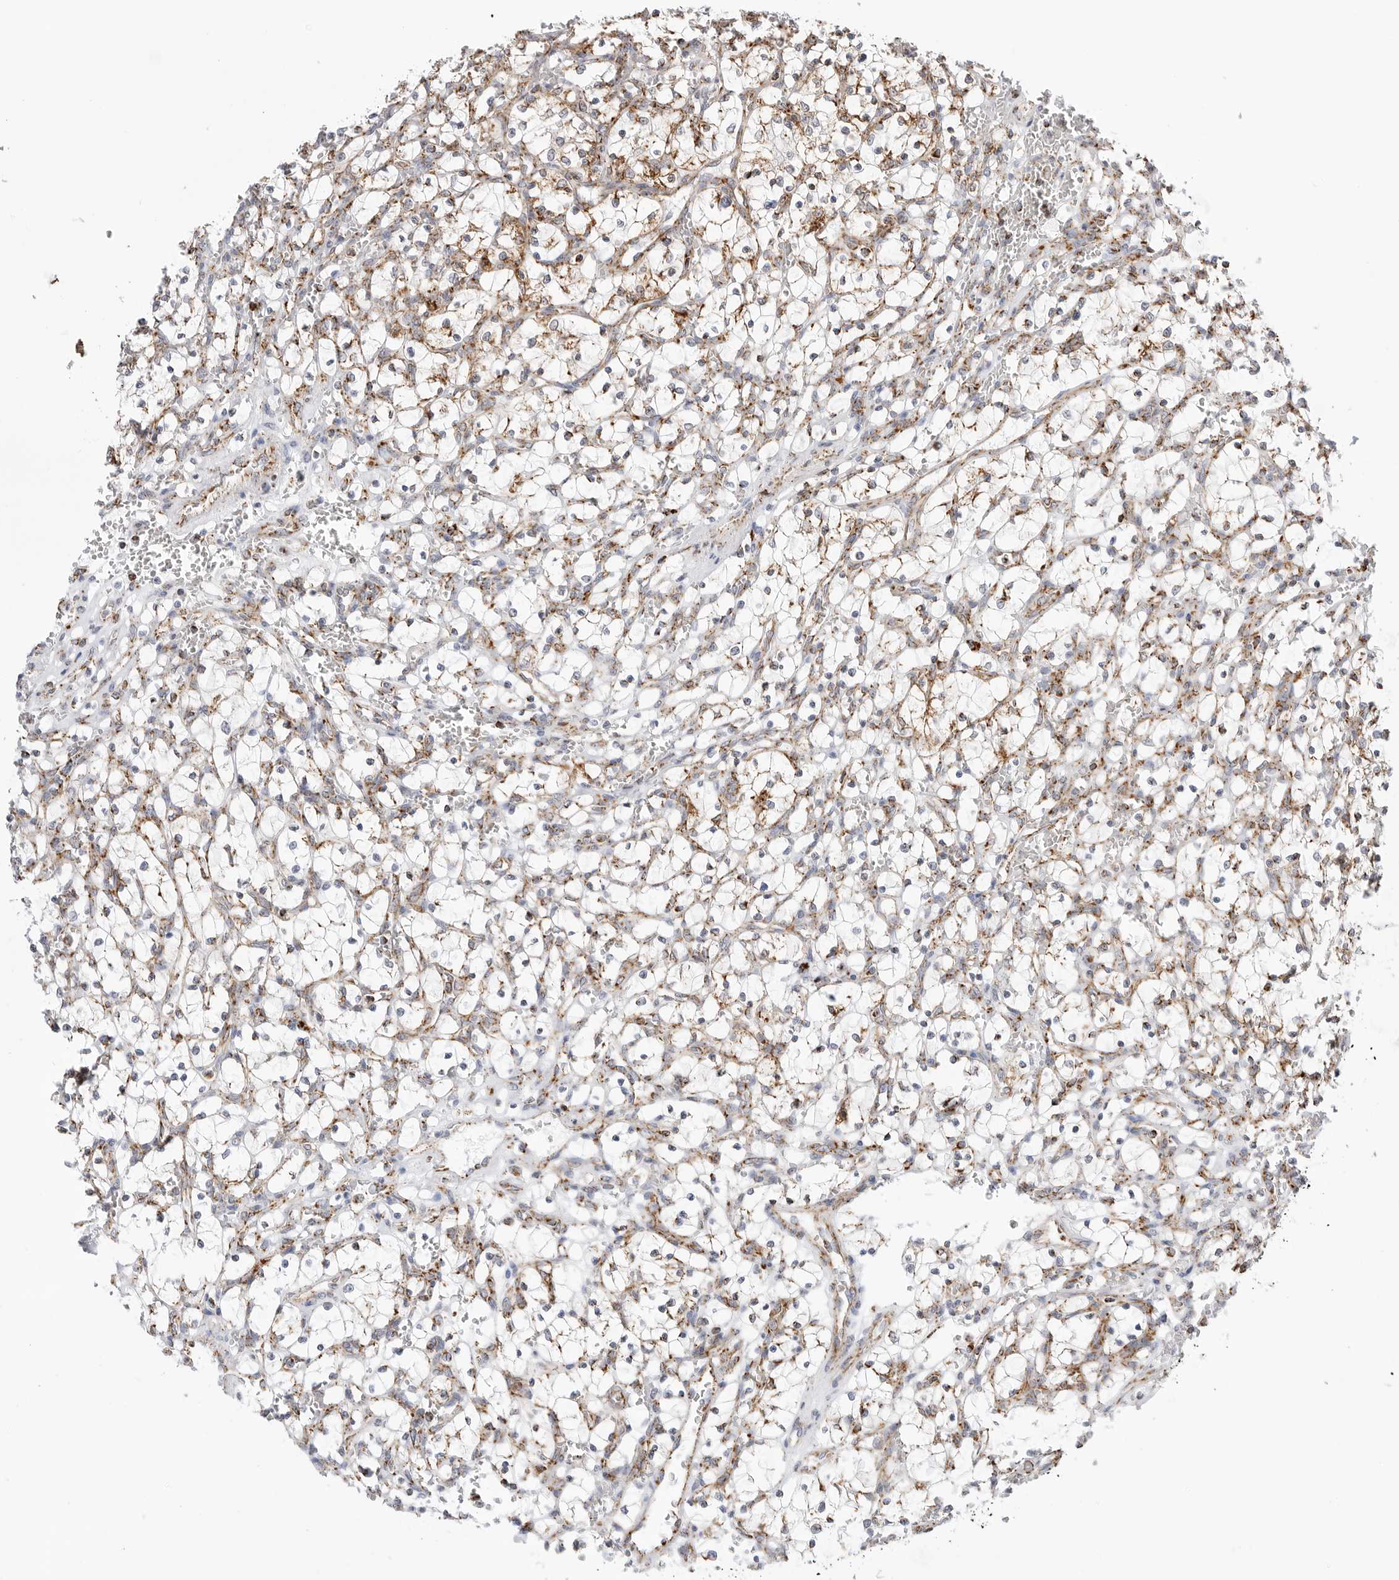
{"staining": {"intensity": "moderate", "quantity": "<25%", "location": "cytoplasmic/membranous"}, "tissue": "renal cancer", "cell_type": "Tumor cells", "image_type": "cancer", "snomed": [{"axis": "morphology", "description": "Adenocarcinoma, NOS"}, {"axis": "topography", "description": "Kidney"}], "caption": "Renal cancer tissue shows moderate cytoplasmic/membranous staining in approximately <25% of tumor cells, visualized by immunohistochemistry.", "gene": "ATP5IF1", "patient": {"sex": "female", "age": 69}}